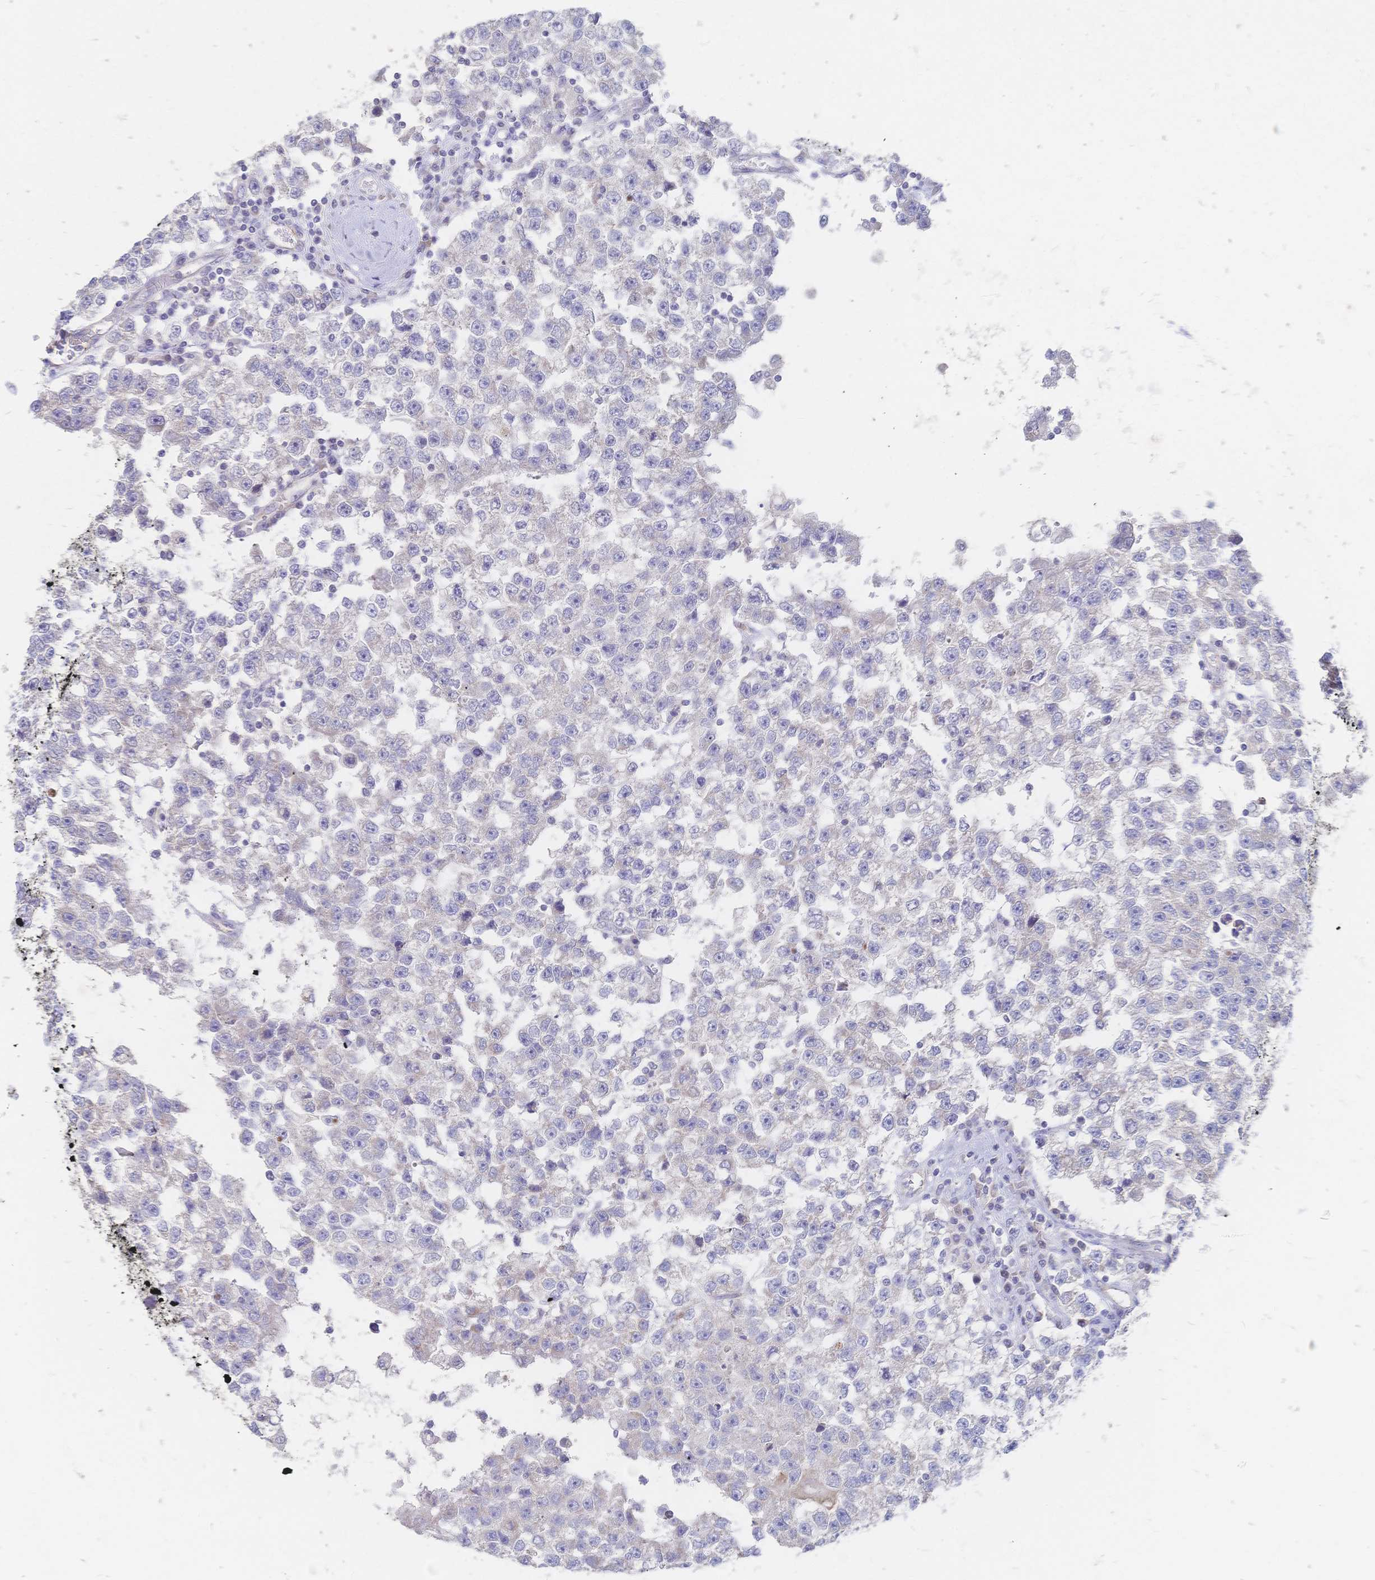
{"staining": {"intensity": "negative", "quantity": "none", "location": "none"}, "tissue": "testis cancer", "cell_type": "Tumor cells", "image_type": "cancer", "snomed": [{"axis": "morphology", "description": "Seminoma, NOS"}, {"axis": "topography", "description": "Testis"}], "caption": "Immunohistochemistry image of human testis cancer (seminoma) stained for a protein (brown), which demonstrates no staining in tumor cells.", "gene": "VWC2L", "patient": {"sex": "male", "age": 34}}